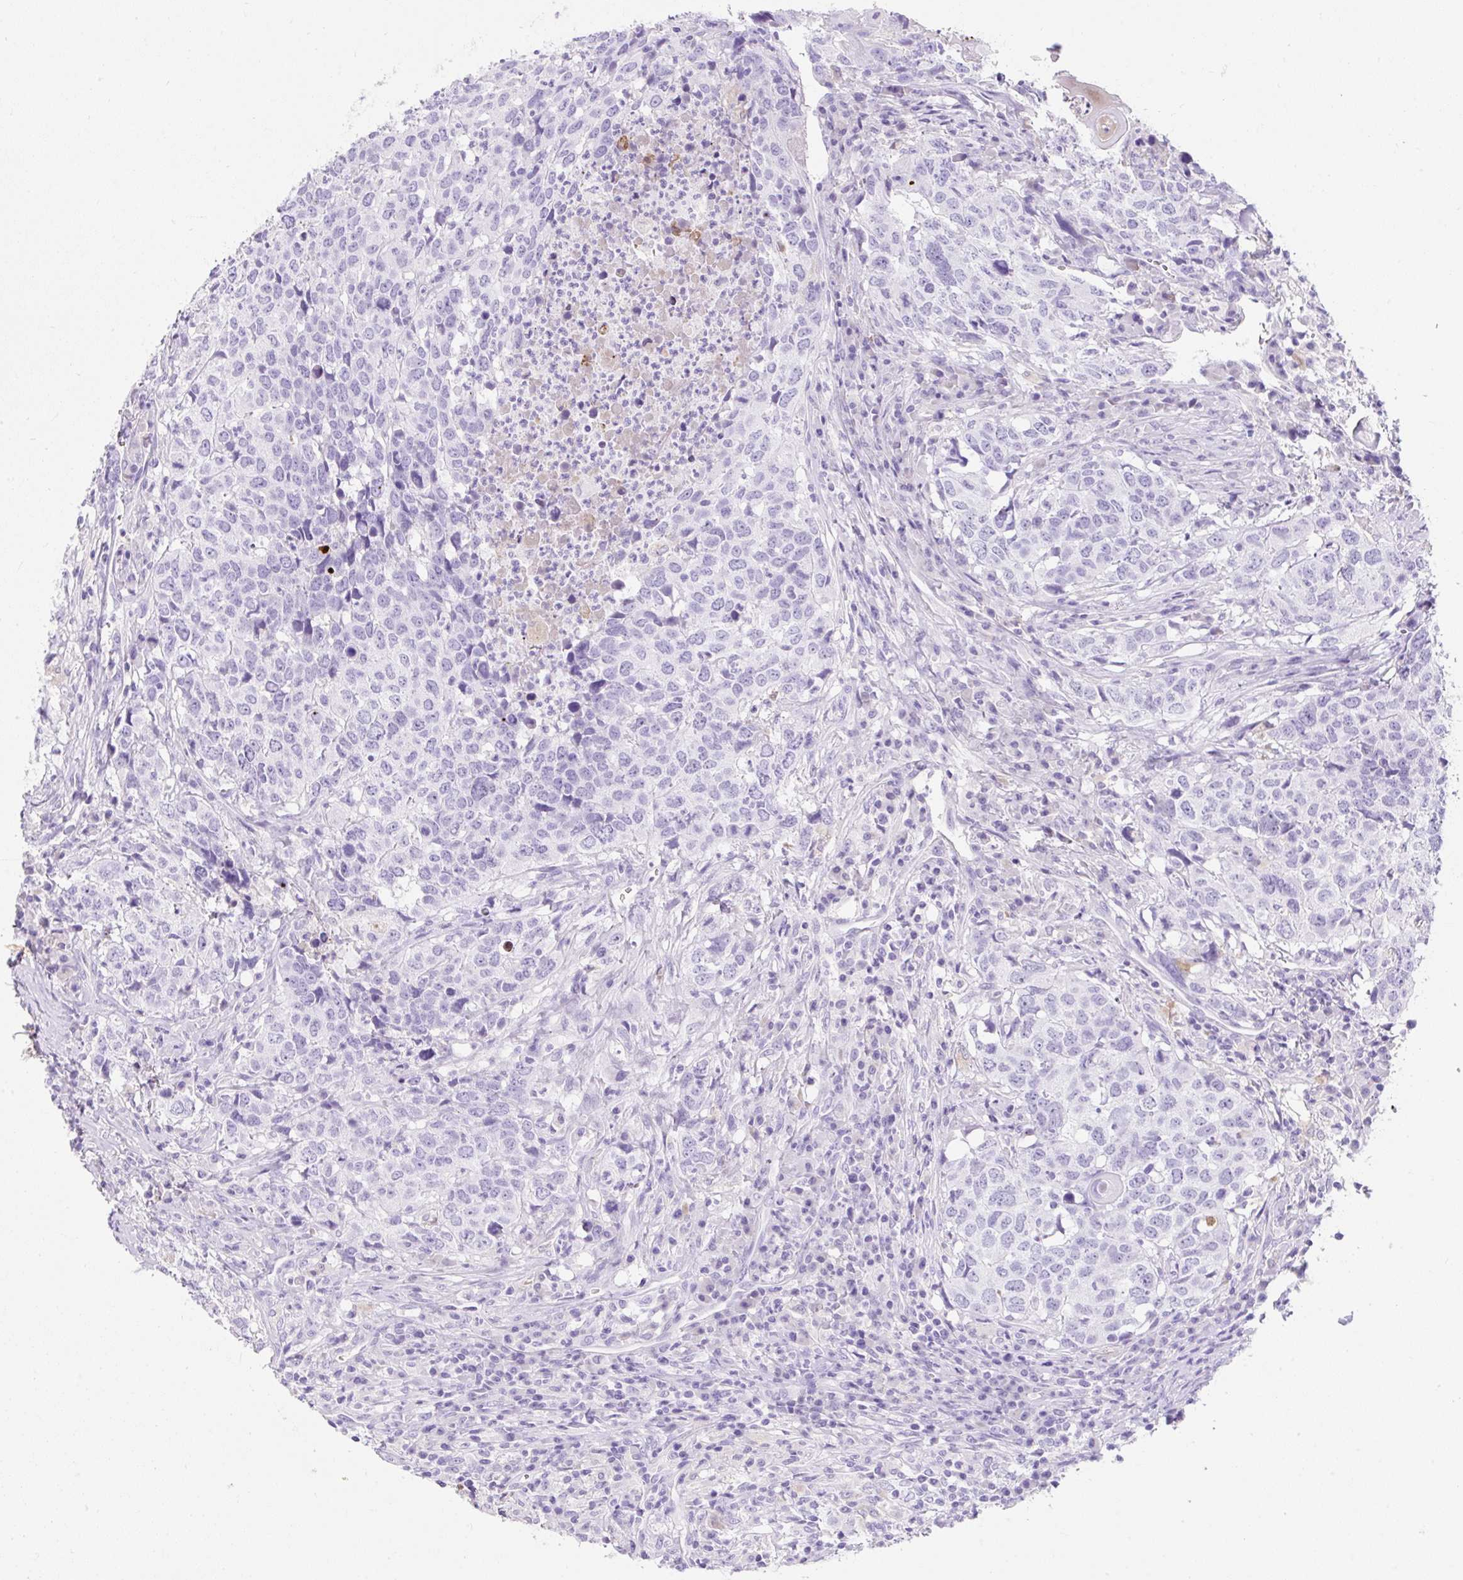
{"staining": {"intensity": "negative", "quantity": "none", "location": "none"}, "tissue": "head and neck cancer", "cell_type": "Tumor cells", "image_type": "cancer", "snomed": [{"axis": "morphology", "description": "Normal tissue, NOS"}, {"axis": "morphology", "description": "Squamous cell carcinoma, NOS"}, {"axis": "topography", "description": "Skeletal muscle"}, {"axis": "topography", "description": "Vascular tissue"}, {"axis": "topography", "description": "Peripheral nerve tissue"}, {"axis": "topography", "description": "Head-Neck"}], "caption": "High power microscopy histopathology image of an IHC histopathology image of head and neck cancer (squamous cell carcinoma), revealing no significant staining in tumor cells.", "gene": "APOC4-APOC2", "patient": {"sex": "male", "age": 66}}